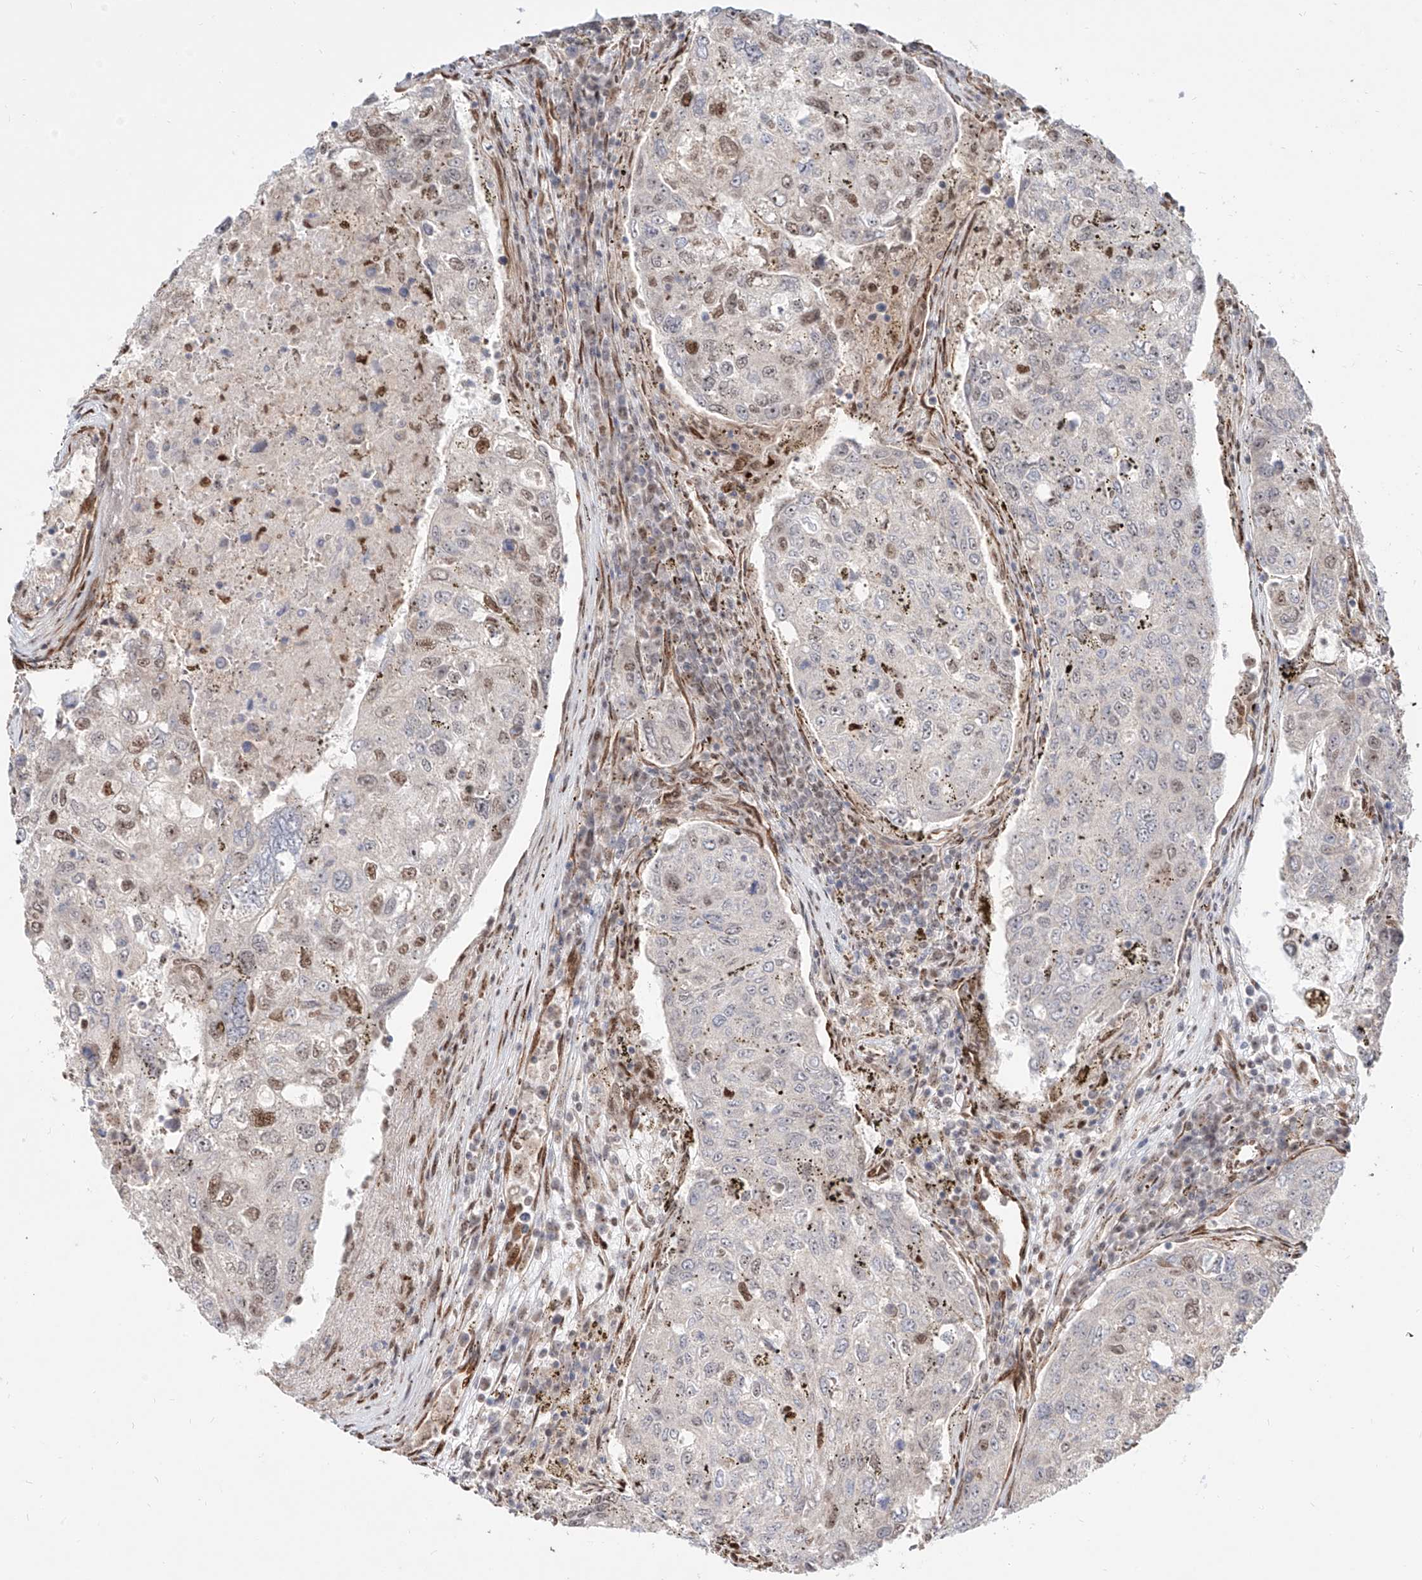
{"staining": {"intensity": "moderate", "quantity": "25%-75%", "location": "nuclear"}, "tissue": "urothelial cancer", "cell_type": "Tumor cells", "image_type": "cancer", "snomed": [{"axis": "morphology", "description": "Urothelial carcinoma, High grade"}, {"axis": "topography", "description": "Lymph node"}, {"axis": "topography", "description": "Urinary bladder"}], "caption": "Urothelial carcinoma (high-grade) stained with a protein marker reveals moderate staining in tumor cells.", "gene": "ZNF710", "patient": {"sex": "male", "age": 51}}